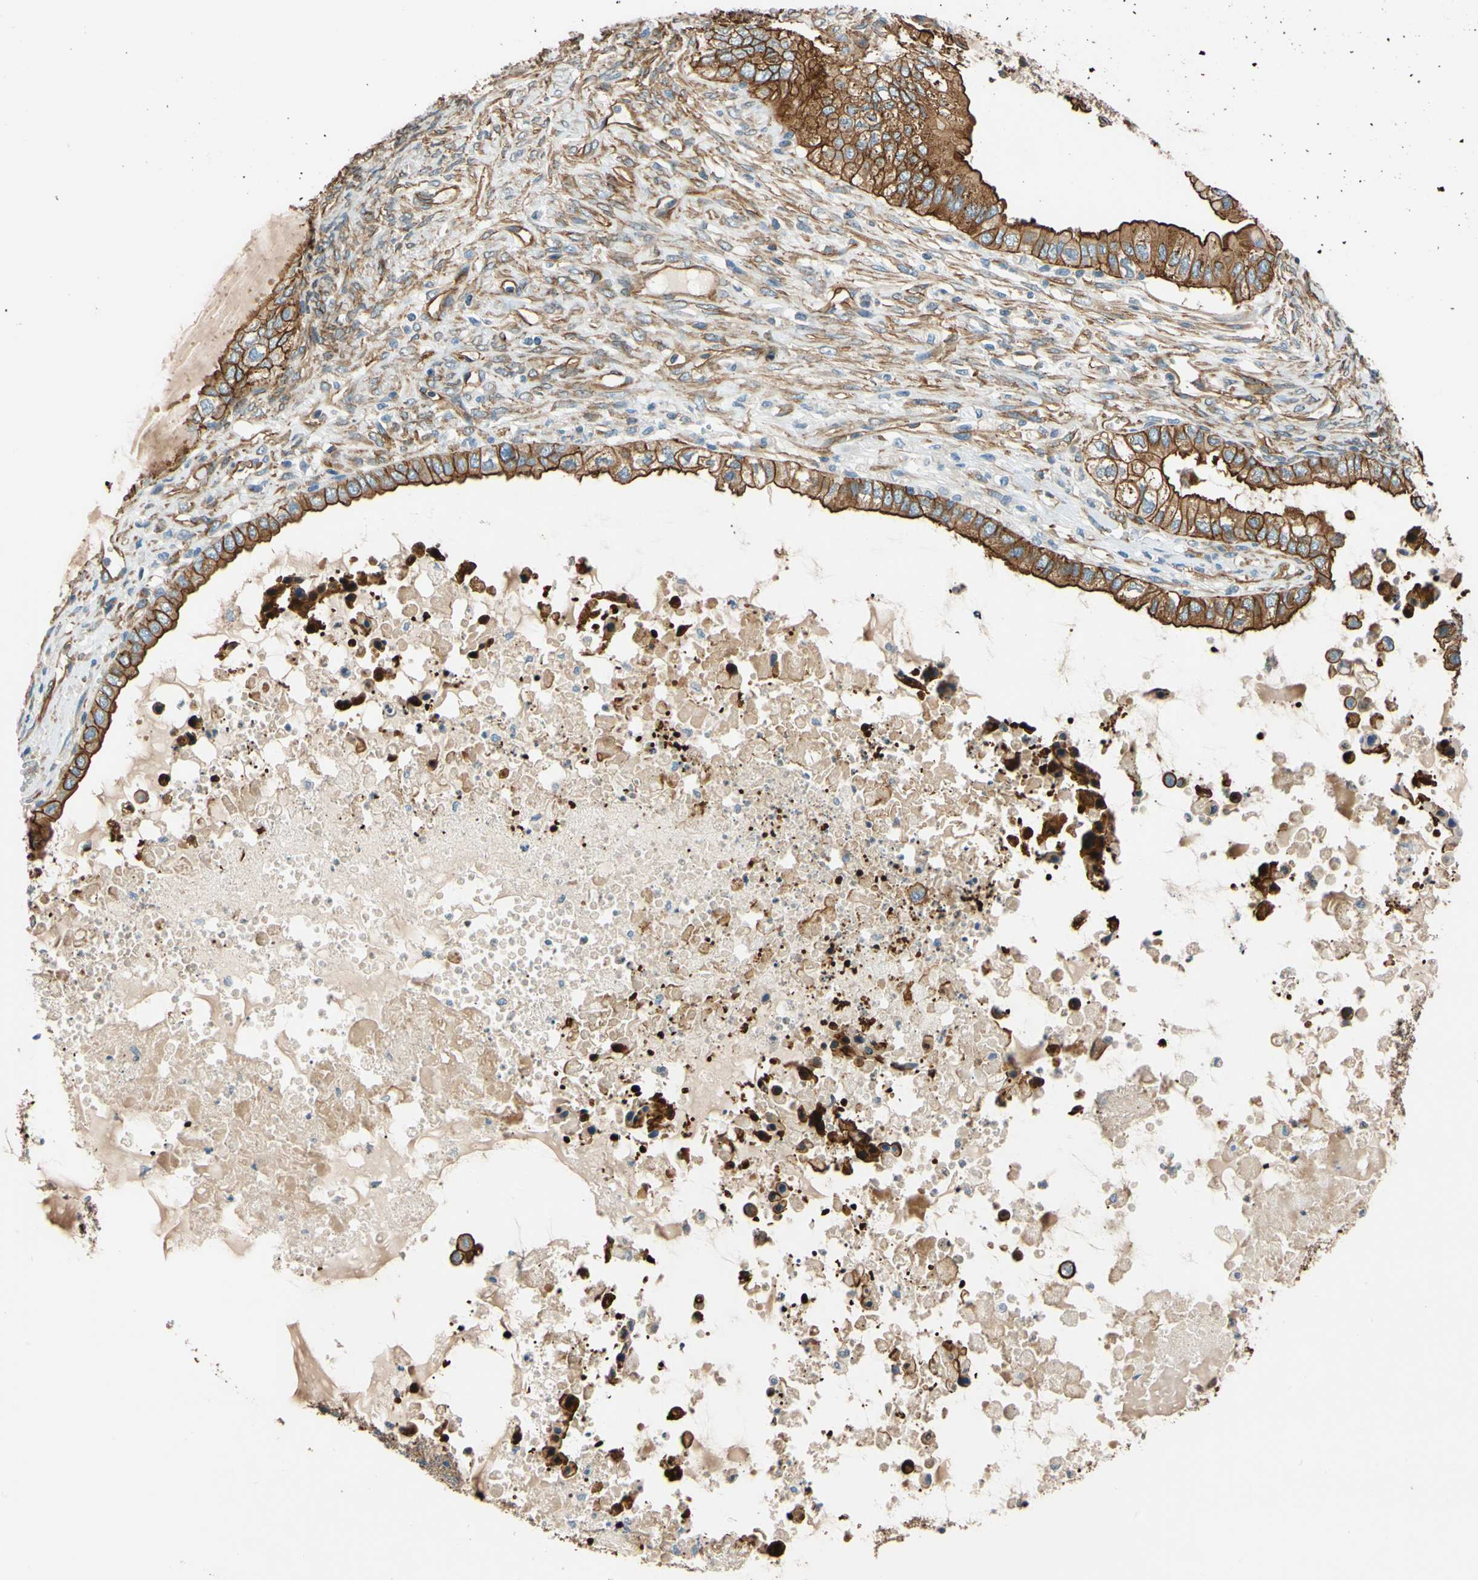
{"staining": {"intensity": "strong", "quantity": ">75%", "location": "cytoplasmic/membranous"}, "tissue": "ovarian cancer", "cell_type": "Tumor cells", "image_type": "cancer", "snomed": [{"axis": "morphology", "description": "Cystadenocarcinoma, mucinous, NOS"}, {"axis": "topography", "description": "Ovary"}], "caption": "Protein staining displays strong cytoplasmic/membranous positivity in approximately >75% of tumor cells in mucinous cystadenocarcinoma (ovarian). Nuclei are stained in blue.", "gene": "SPTAN1", "patient": {"sex": "female", "age": 80}}